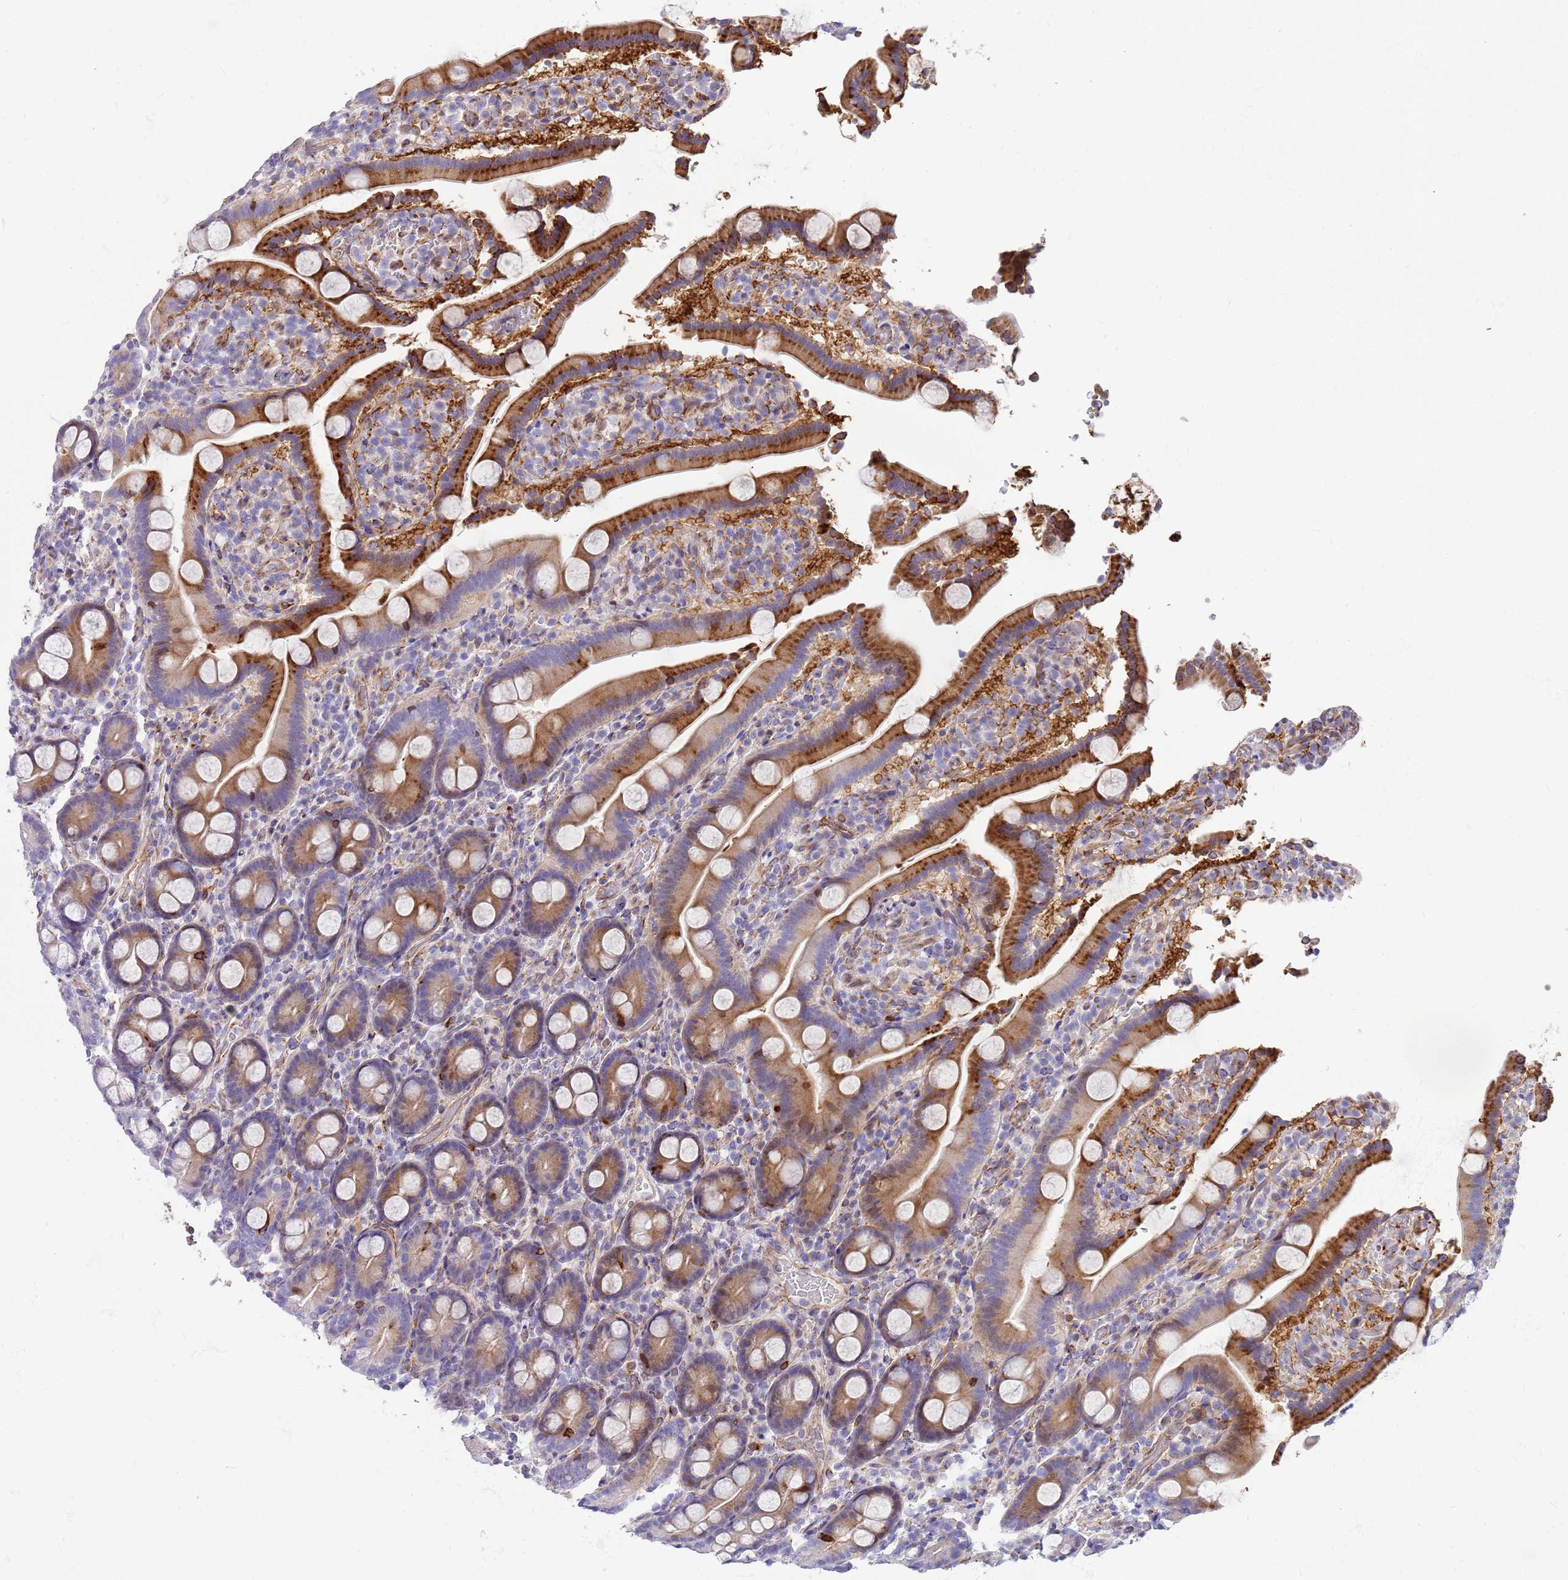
{"staining": {"intensity": "strong", "quantity": "25%-75%", "location": "cytoplasmic/membranous"}, "tissue": "duodenum", "cell_type": "Glandular cells", "image_type": "normal", "snomed": [{"axis": "morphology", "description": "Normal tissue, NOS"}, {"axis": "topography", "description": "Duodenum"}], "caption": "Brown immunohistochemical staining in normal duodenum exhibits strong cytoplasmic/membranous staining in approximately 25%-75% of glandular cells.", "gene": "ZDHHC1", "patient": {"sex": "male", "age": 55}}